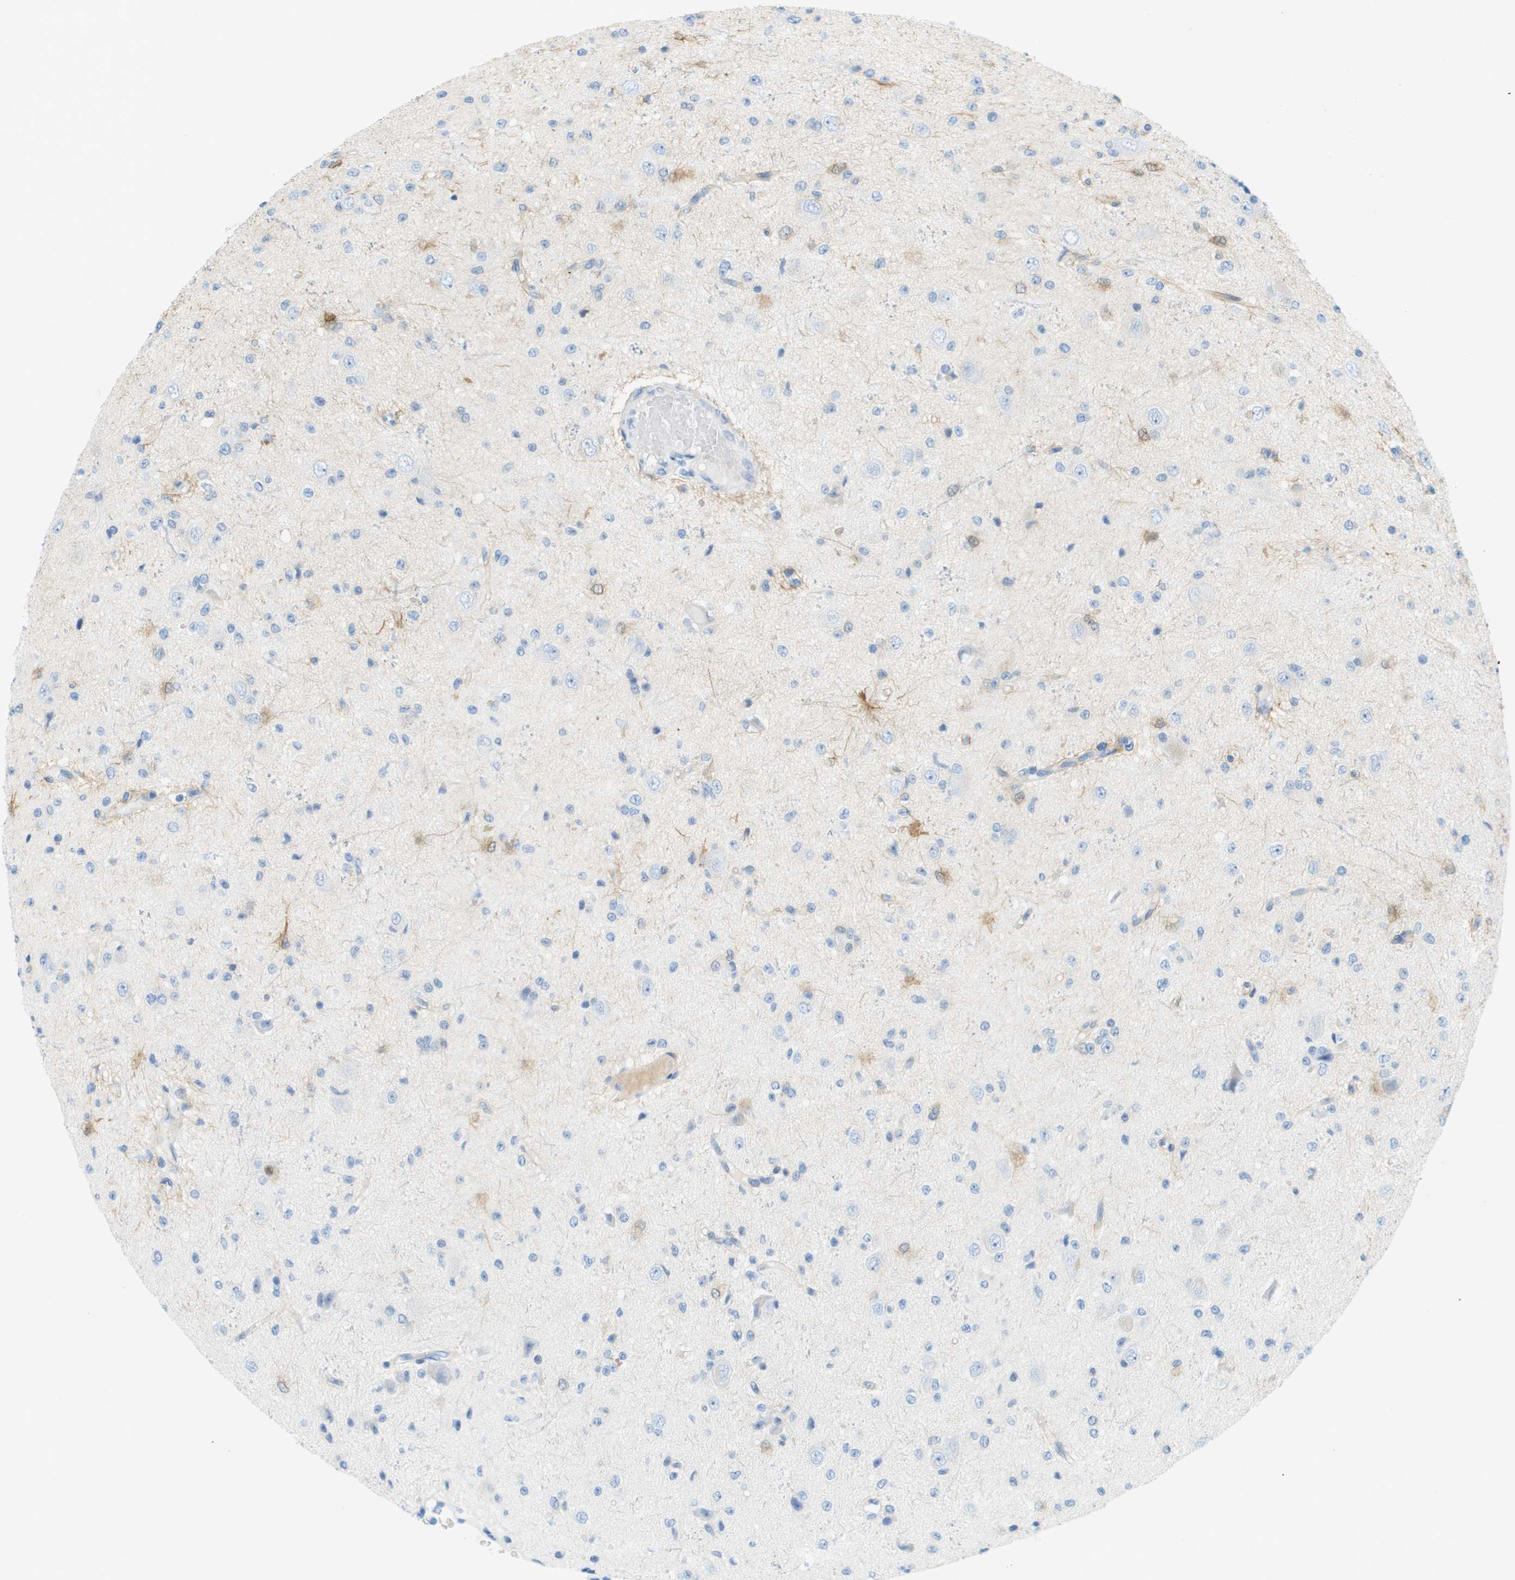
{"staining": {"intensity": "negative", "quantity": "none", "location": "none"}, "tissue": "glioma", "cell_type": "Tumor cells", "image_type": "cancer", "snomed": [{"axis": "morphology", "description": "Glioma, malignant, High grade"}, {"axis": "topography", "description": "pancreas cauda"}], "caption": "This is a image of immunohistochemistry (IHC) staining of malignant high-grade glioma, which shows no staining in tumor cells. The staining was performed using DAB (3,3'-diaminobenzidine) to visualize the protein expression in brown, while the nuclei were stained in blue with hematoxylin (Magnification: 20x).", "gene": "CUL9", "patient": {"sex": "male", "age": 60}}